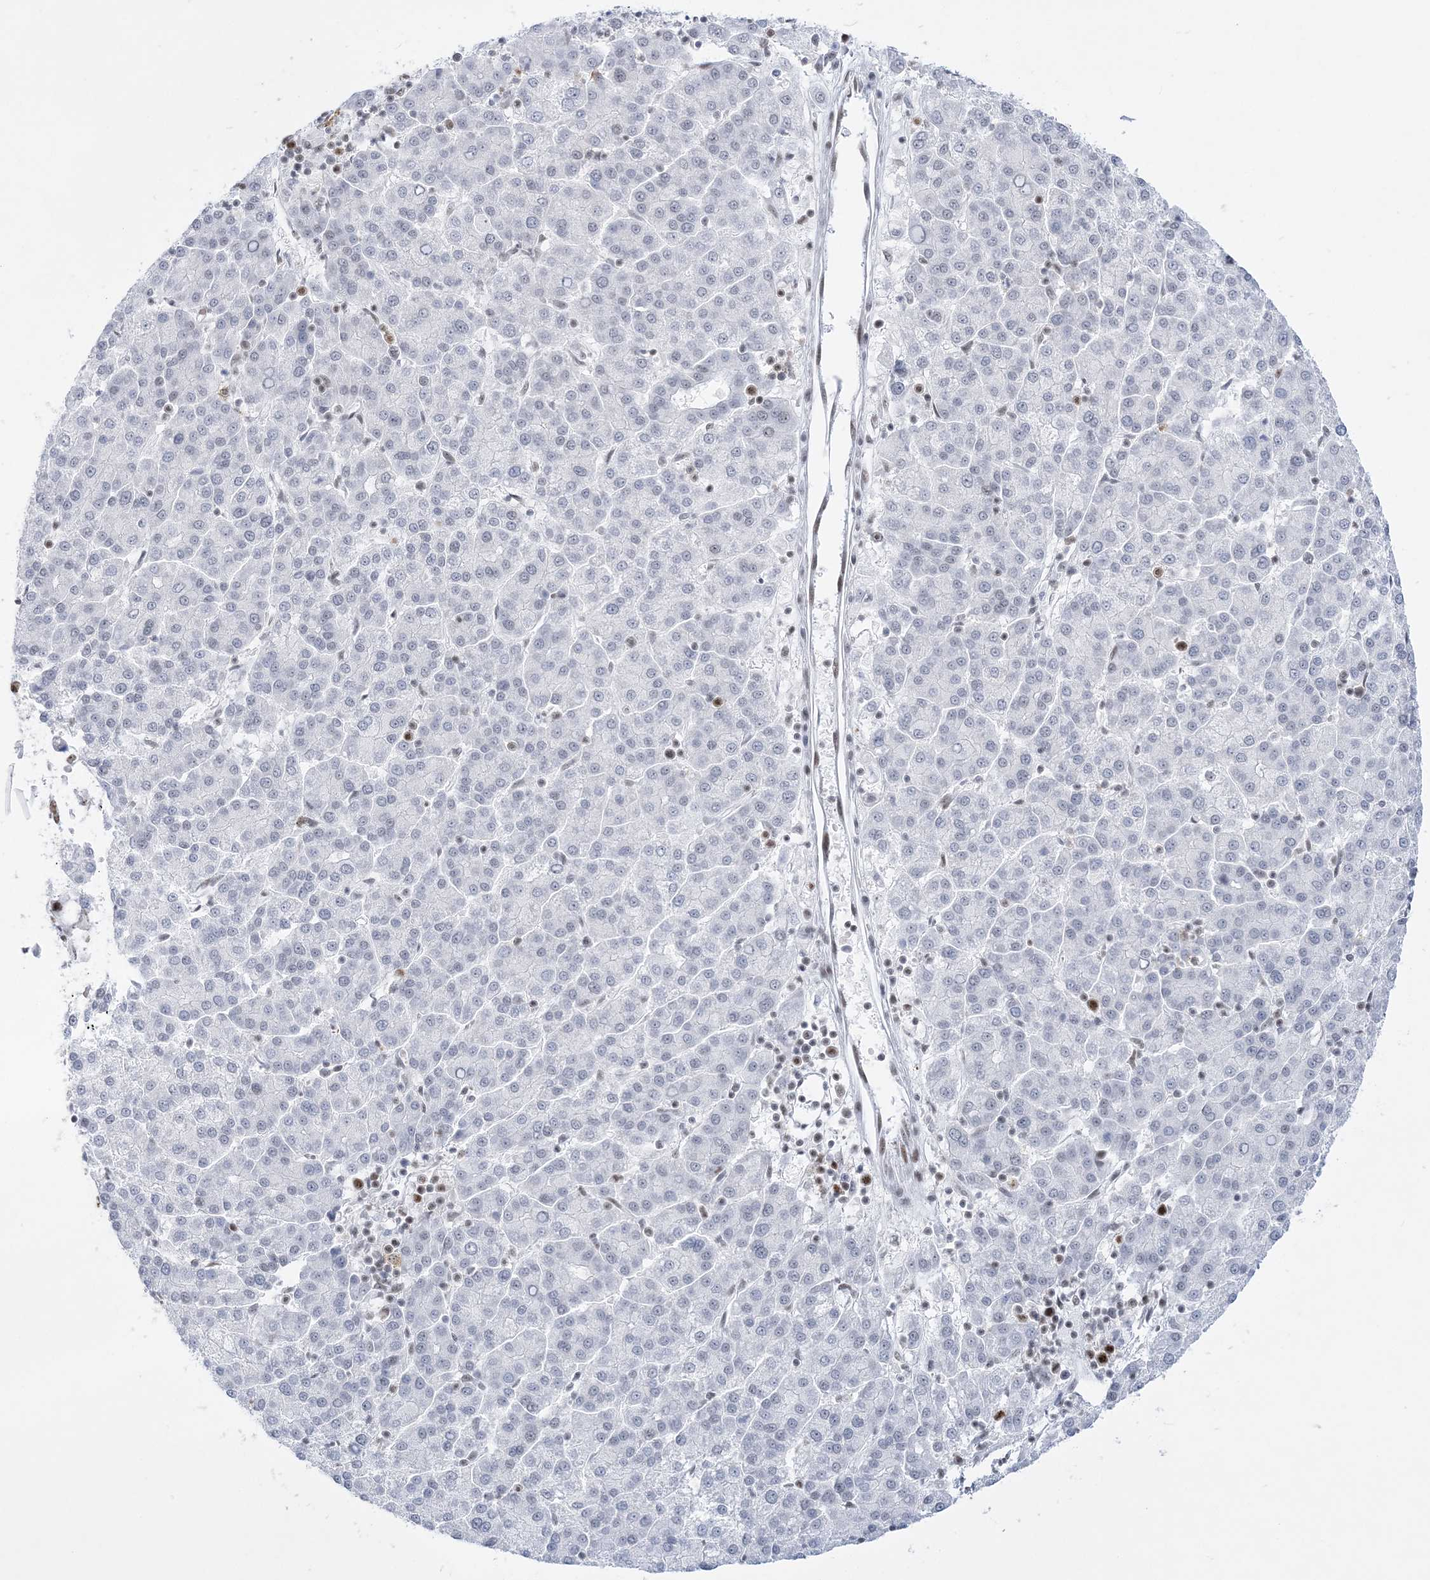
{"staining": {"intensity": "negative", "quantity": "none", "location": "none"}, "tissue": "liver cancer", "cell_type": "Tumor cells", "image_type": "cancer", "snomed": [{"axis": "morphology", "description": "Carcinoma, Hepatocellular, NOS"}, {"axis": "topography", "description": "Liver"}], "caption": "Immunohistochemistry (IHC) of human hepatocellular carcinoma (liver) exhibits no staining in tumor cells. (DAB (3,3'-diaminobenzidine) immunohistochemistry (IHC) with hematoxylin counter stain).", "gene": "DDX21", "patient": {"sex": "female", "age": 58}}